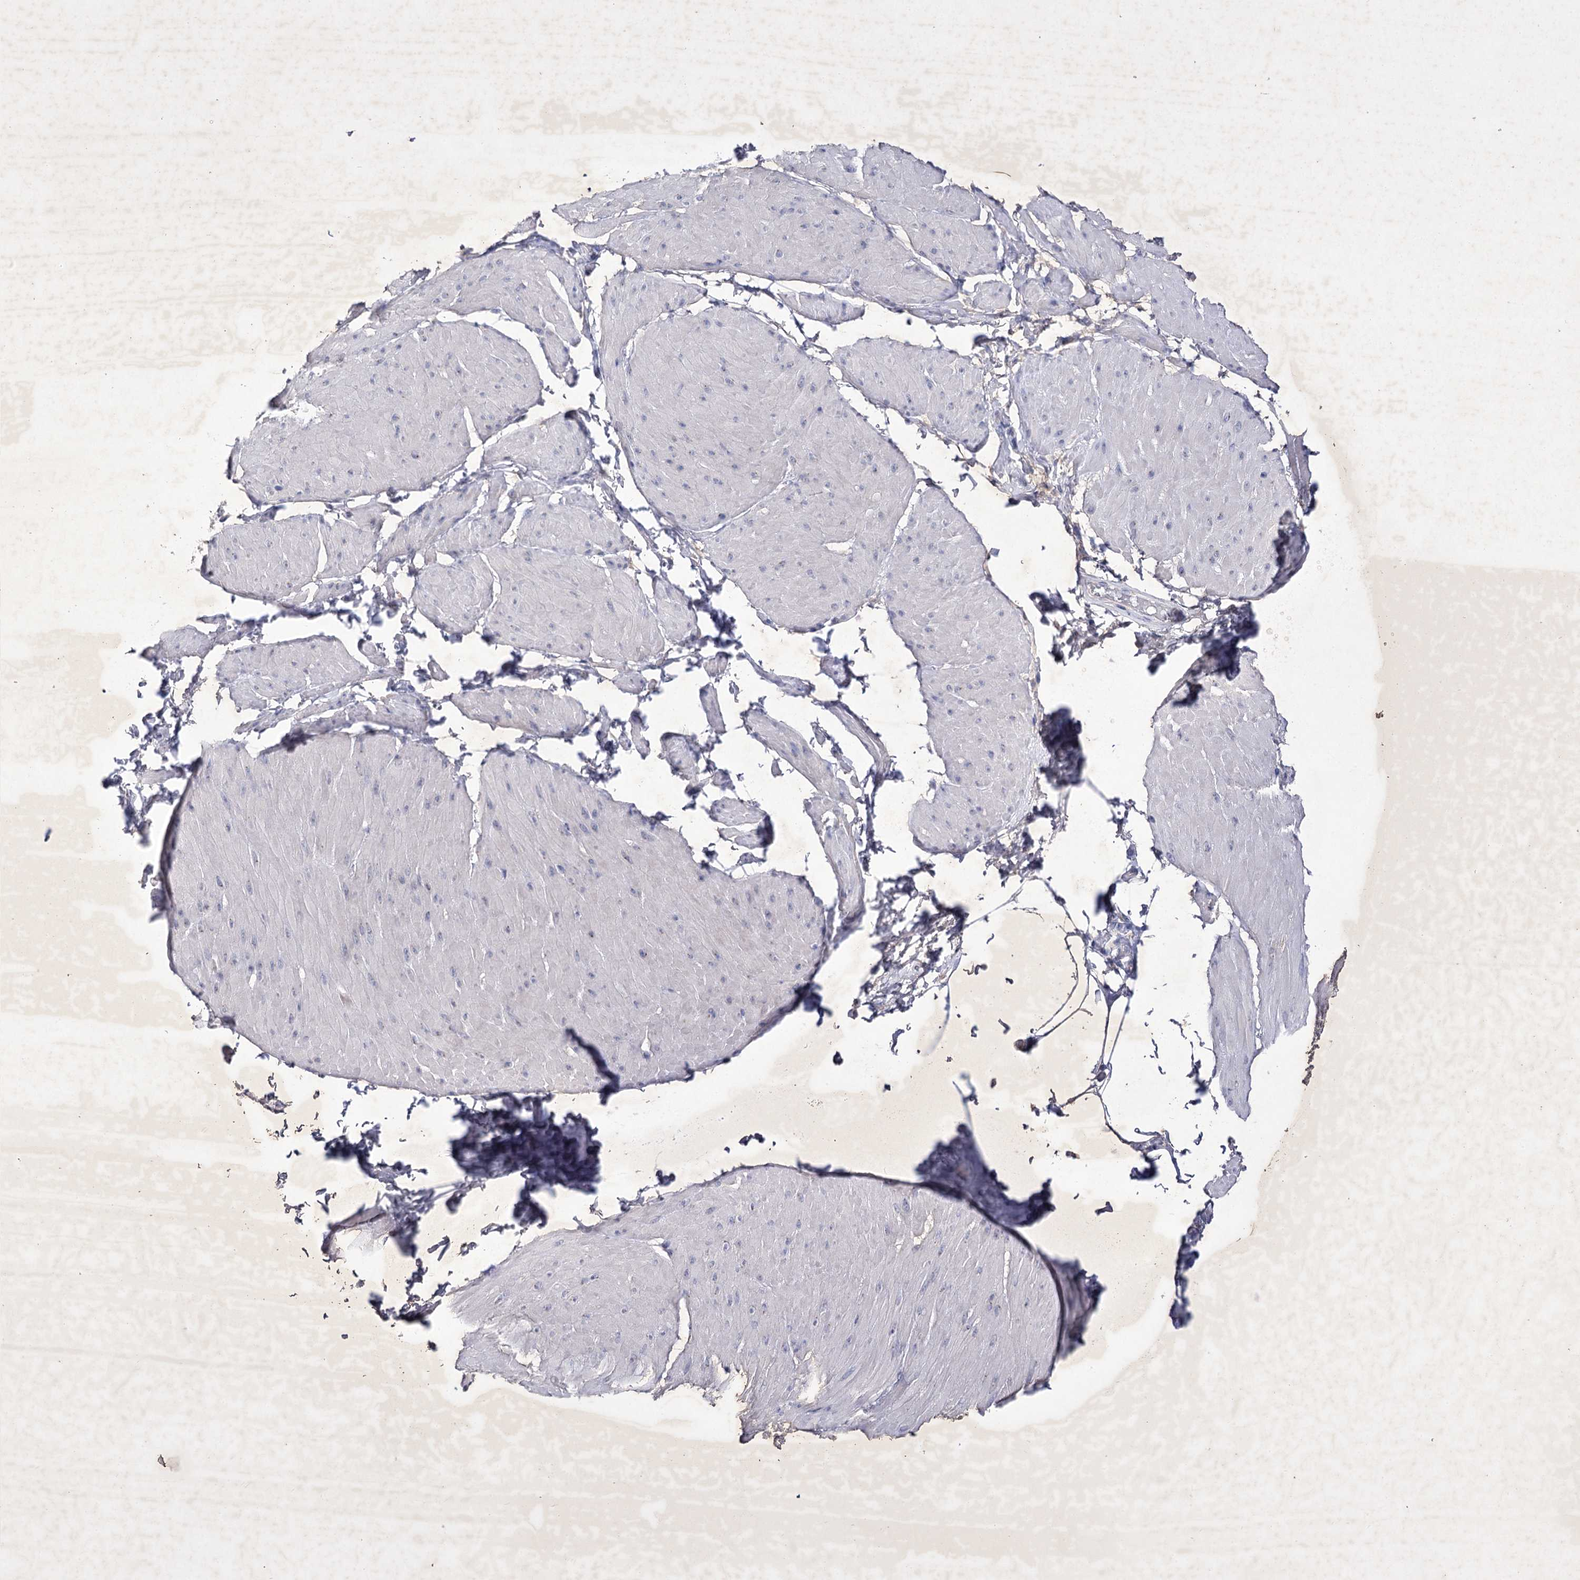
{"staining": {"intensity": "negative", "quantity": "none", "location": "none"}, "tissue": "smooth muscle", "cell_type": "Smooth muscle cells", "image_type": "normal", "snomed": [{"axis": "morphology", "description": "Urothelial carcinoma, High grade"}, {"axis": "topography", "description": "Urinary bladder"}], "caption": "A histopathology image of human smooth muscle is negative for staining in smooth muscle cells. (DAB (3,3'-diaminobenzidine) IHC visualized using brightfield microscopy, high magnification).", "gene": "COX15", "patient": {"sex": "male", "age": 46}}